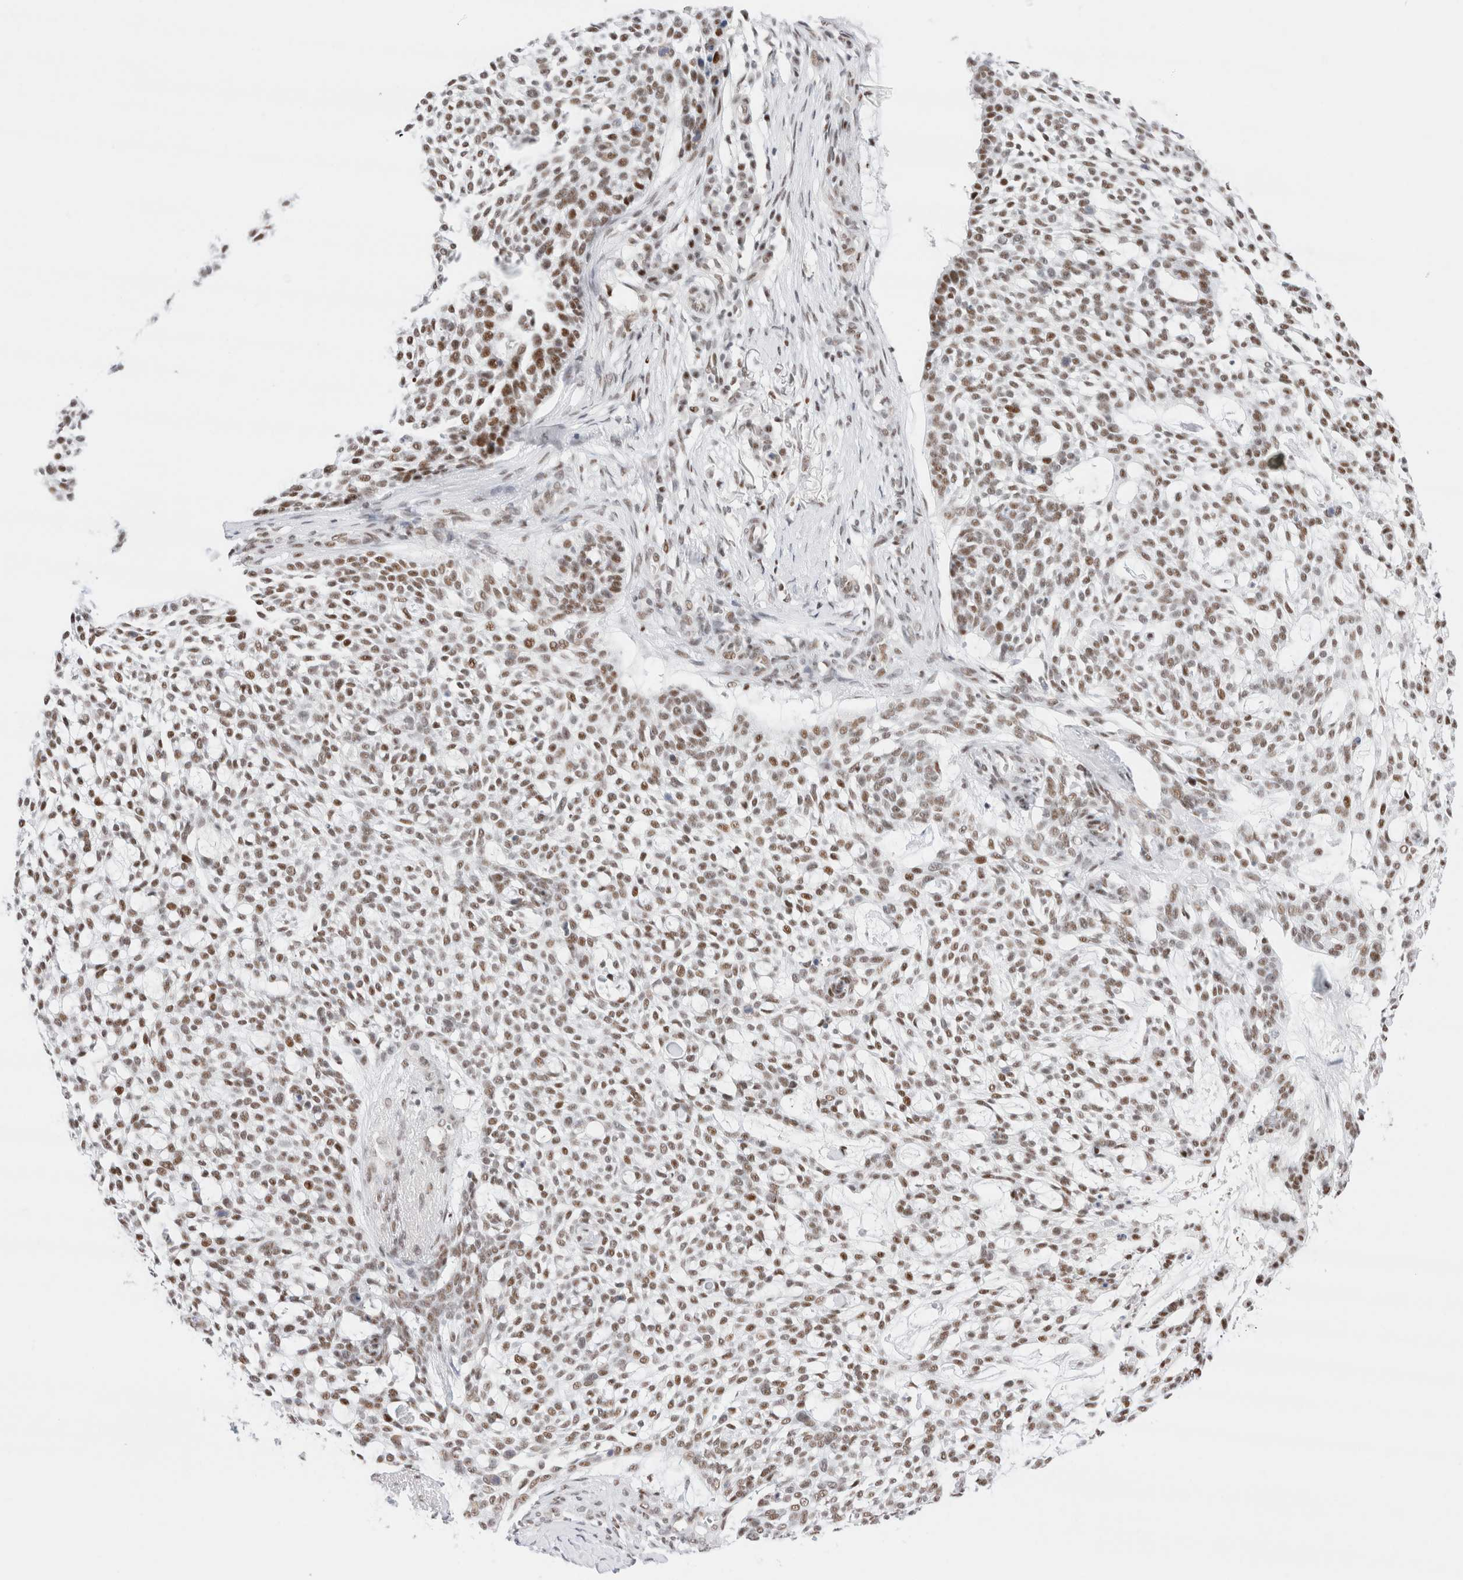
{"staining": {"intensity": "weak", "quantity": ">75%", "location": "nuclear"}, "tissue": "skin cancer", "cell_type": "Tumor cells", "image_type": "cancer", "snomed": [{"axis": "morphology", "description": "Basal cell carcinoma"}, {"axis": "topography", "description": "Skin"}], "caption": "Immunohistochemistry (DAB) staining of skin cancer displays weak nuclear protein staining in approximately >75% of tumor cells. The staining was performed using DAB (3,3'-diaminobenzidine), with brown indicating positive protein expression. Nuclei are stained blue with hematoxylin.", "gene": "ZNF282", "patient": {"sex": "female", "age": 64}}